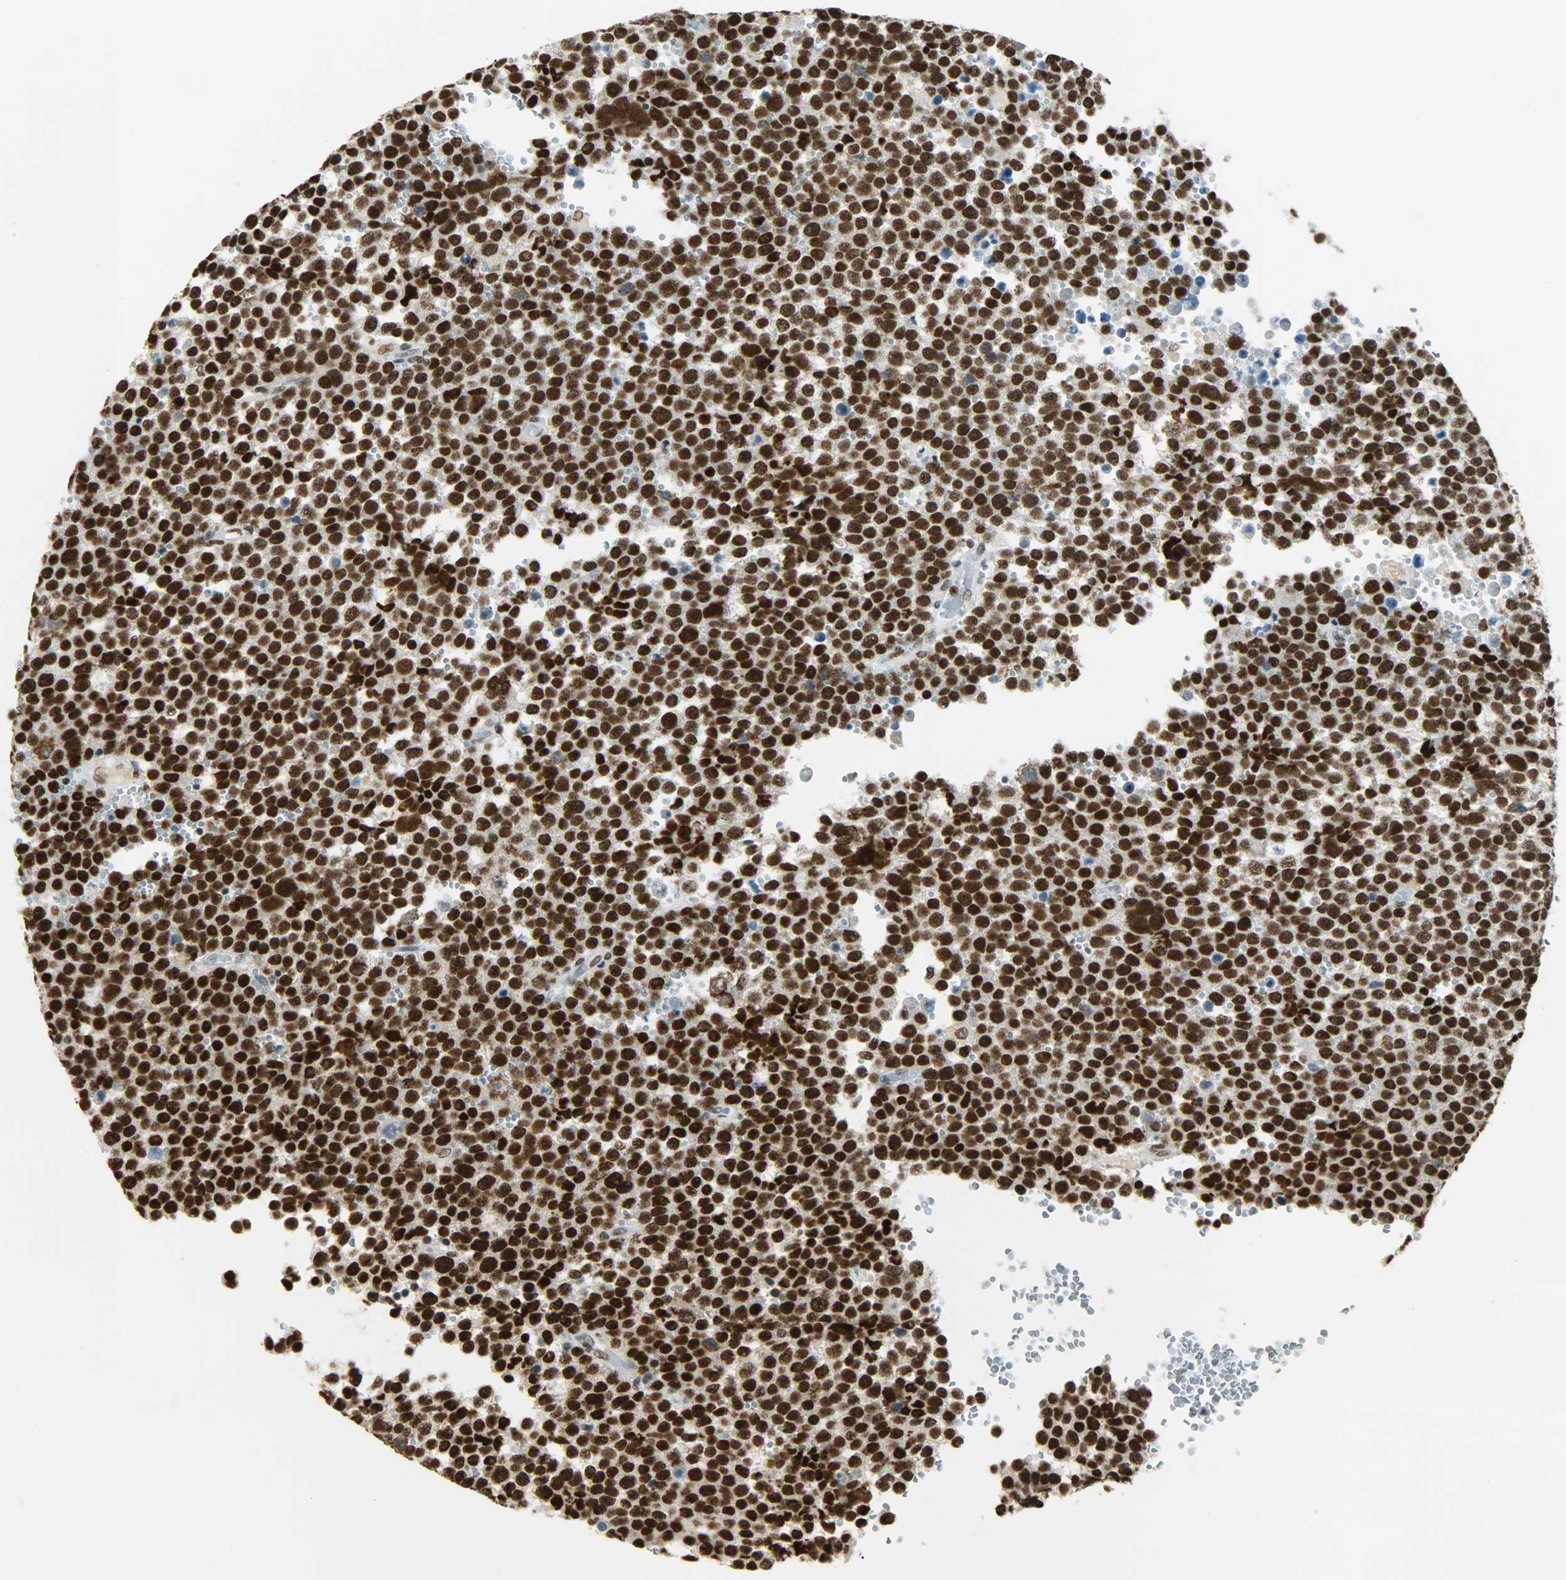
{"staining": {"intensity": "strong", "quantity": ">75%", "location": "nuclear"}, "tissue": "testis cancer", "cell_type": "Tumor cells", "image_type": "cancer", "snomed": [{"axis": "morphology", "description": "Seminoma, NOS"}, {"axis": "topography", "description": "Testis"}], "caption": "Human testis cancer (seminoma) stained for a protein (brown) demonstrates strong nuclear positive expression in approximately >75% of tumor cells.", "gene": "MYEF2", "patient": {"sex": "male", "age": 71}}